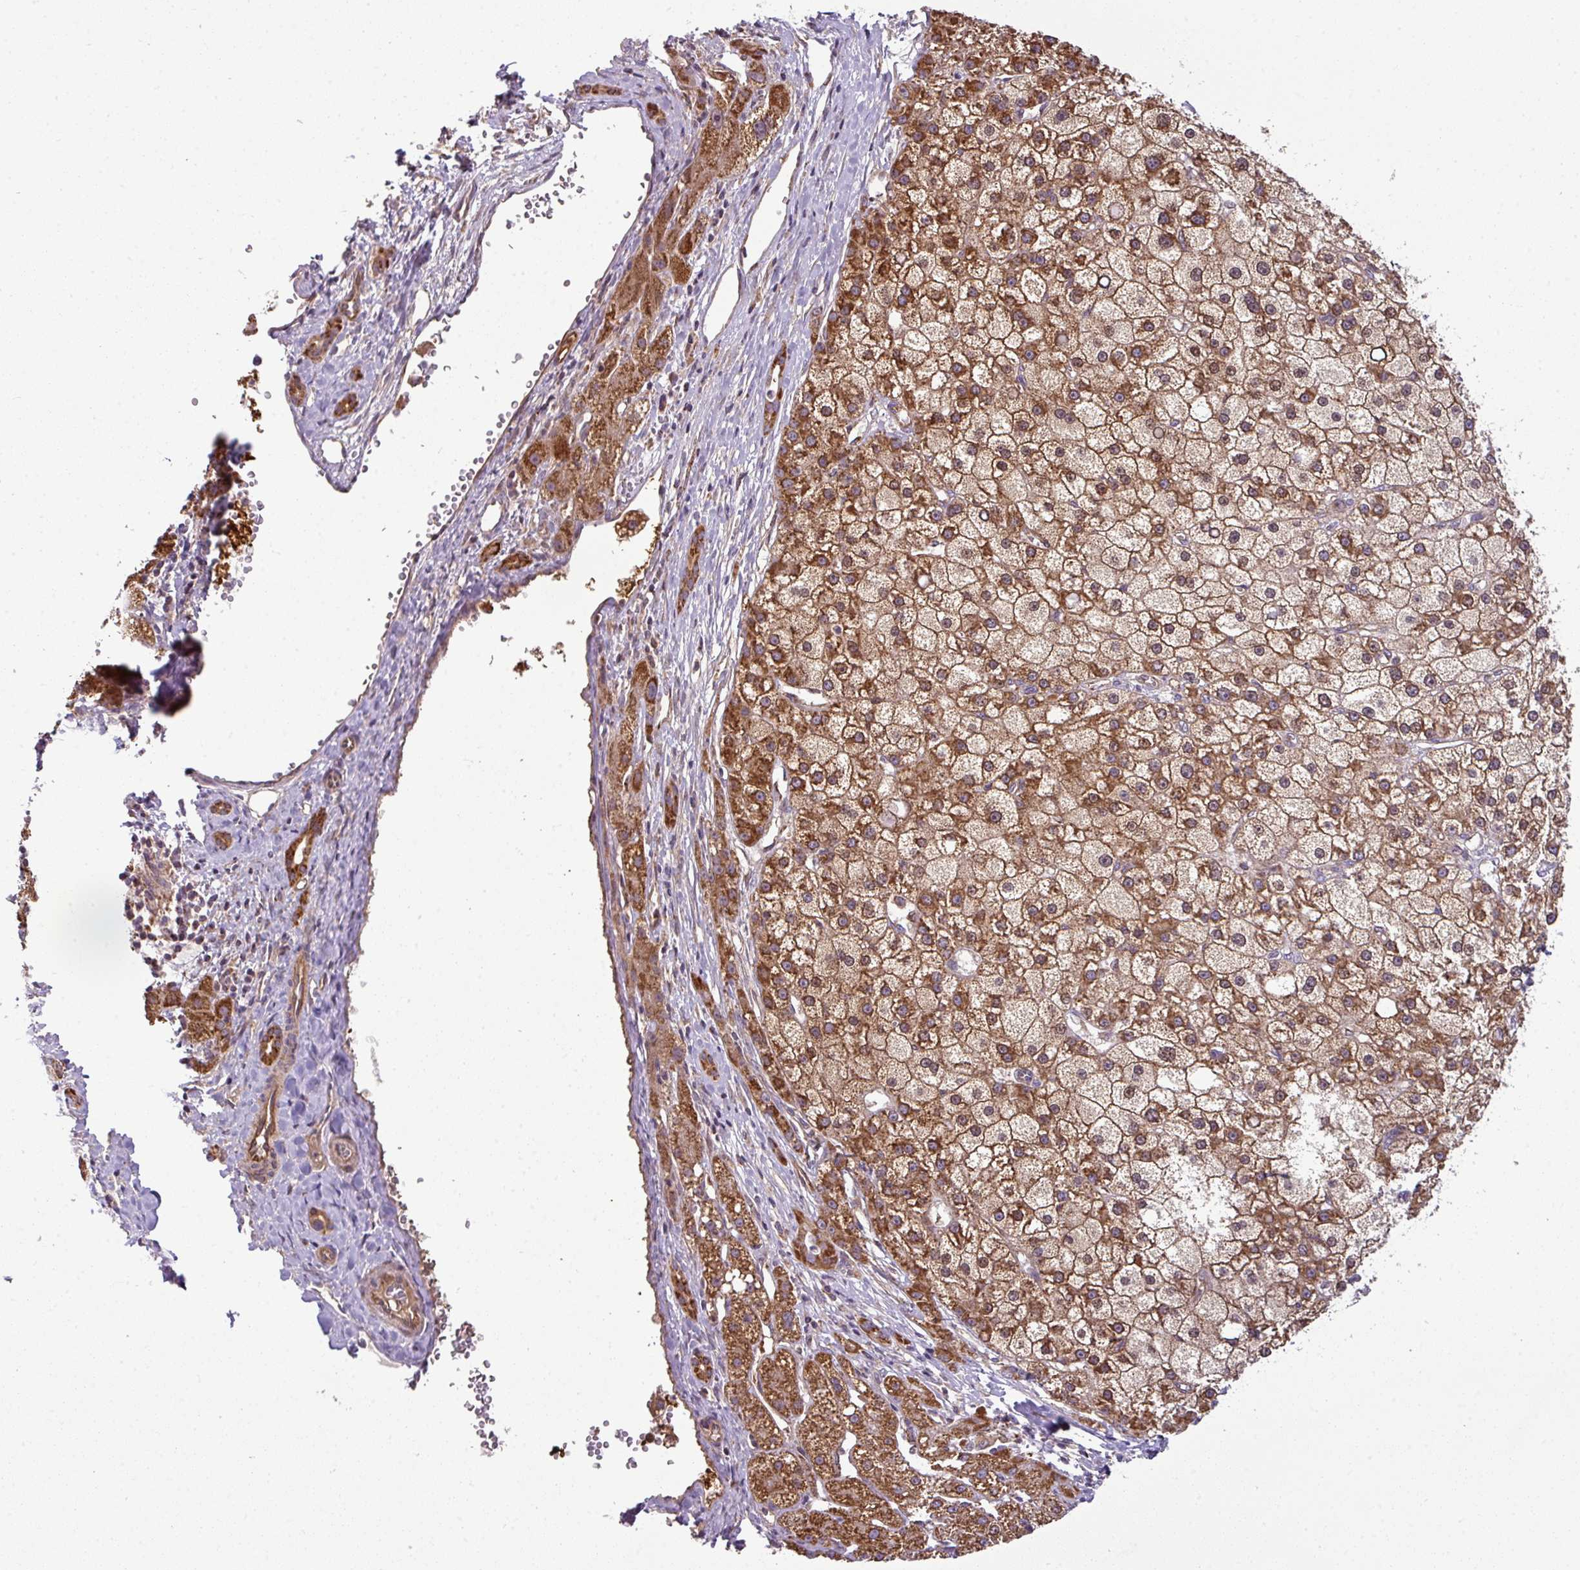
{"staining": {"intensity": "strong", "quantity": ">75%", "location": "cytoplasmic/membranous"}, "tissue": "liver cancer", "cell_type": "Tumor cells", "image_type": "cancer", "snomed": [{"axis": "morphology", "description": "Carcinoma, Hepatocellular, NOS"}, {"axis": "topography", "description": "Liver"}], "caption": "Protein expression analysis of hepatocellular carcinoma (liver) shows strong cytoplasmic/membranous staining in approximately >75% of tumor cells. The protein of interest is stained brown, and the nuclei are stained in blue (DAB IHC with brightfield microscopy, high magnification).", "gene": "PRELID3B", "patient": {"sex": "male", "age": 67}}